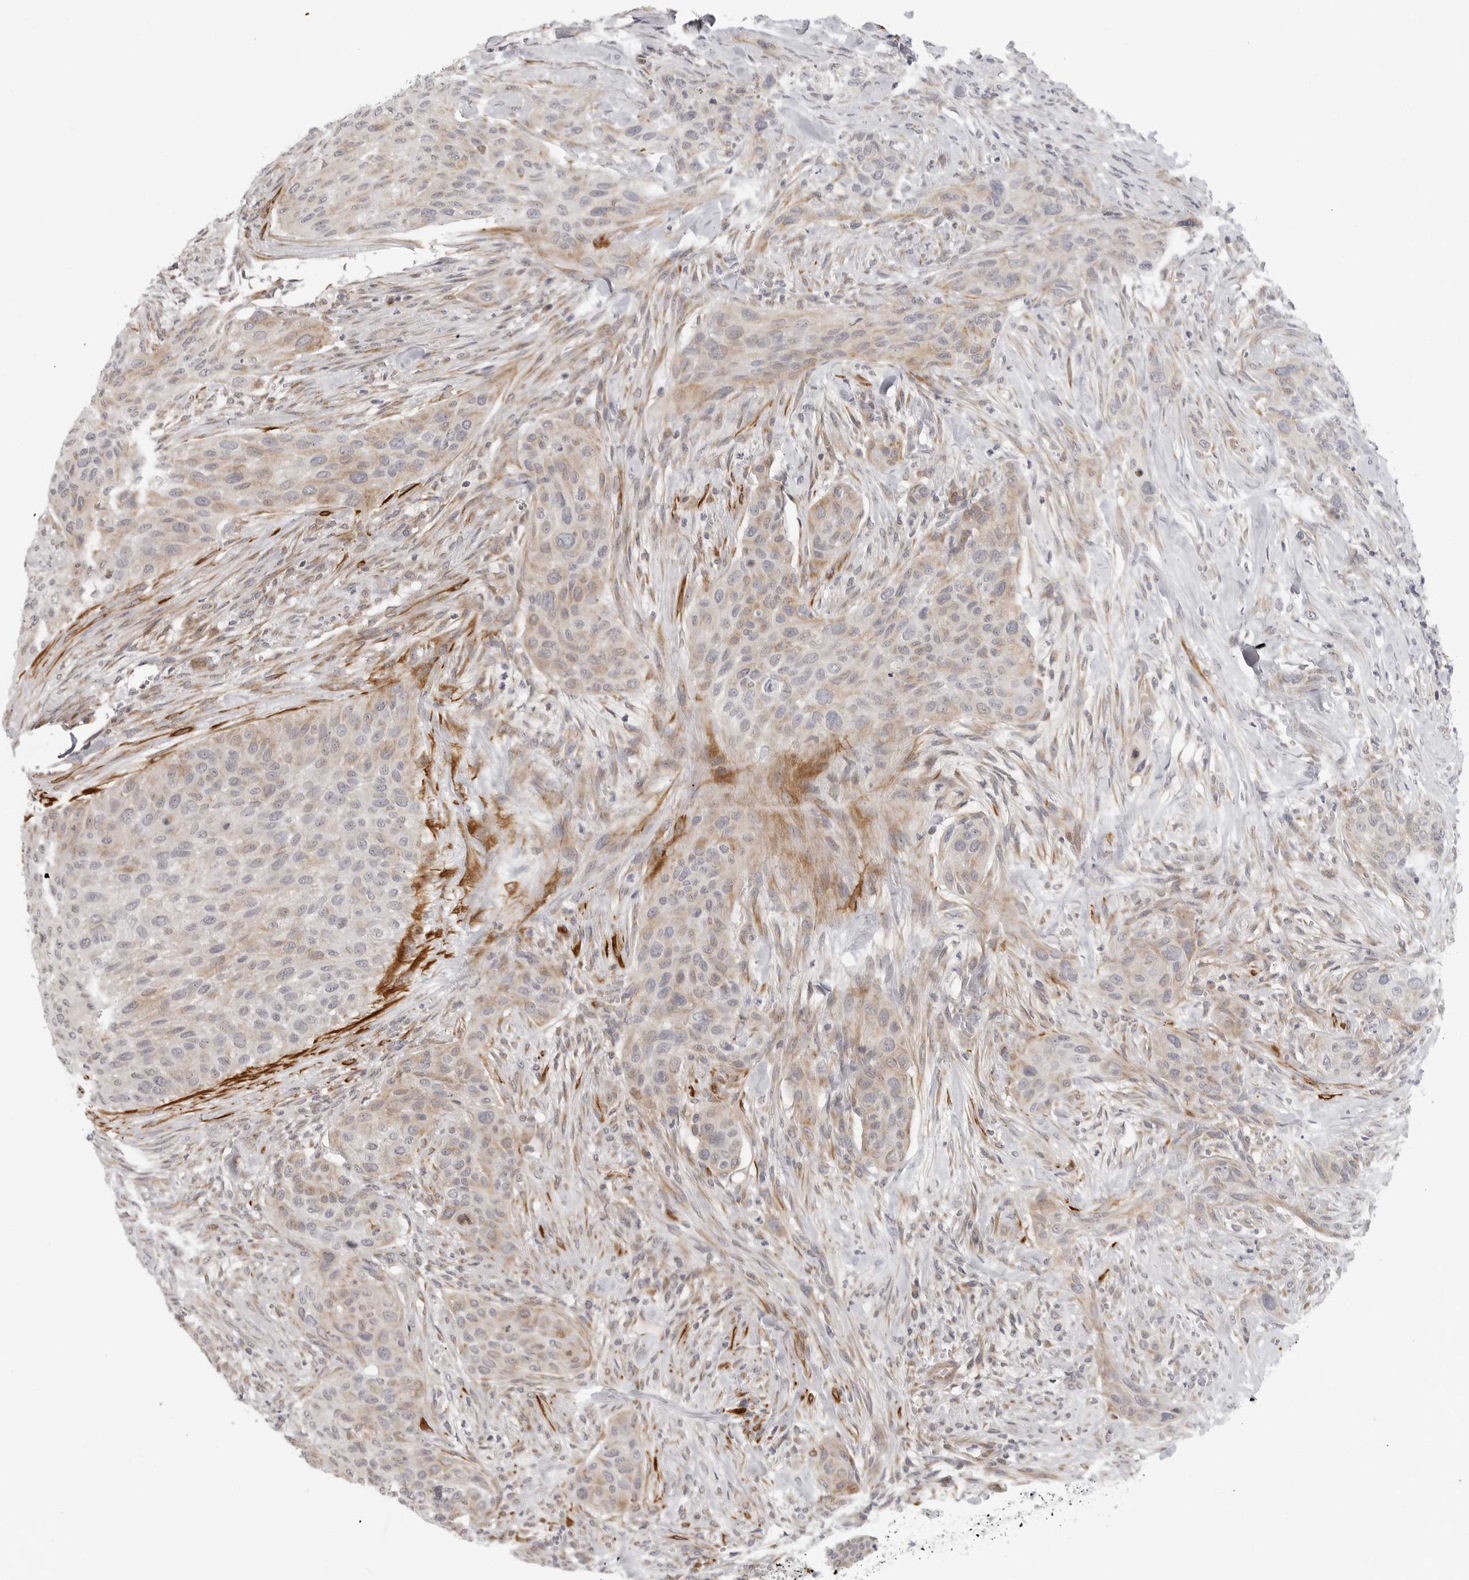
{"staining": {"intensity": "weak", "quantity": "25%-75%", "location": "cytoplasmic/membranous"}, "tissue": "urothelial cancer", "cell_type": "Tumor cells", "image_type": "cancer", "snomed": [{"axis": "morphology", "description": "Urothelial carcinoma, High grade"}, {"axis": "topography", "description": "Urinary bladder"}], "caption": "The image displays staining of urothelial cancer, revealing weak cytoplasmic/membranous protein positivity (brown color) within tumor cells.", "gene": "MAP7D1", "patient": {"sex": "male", "age": 35}}